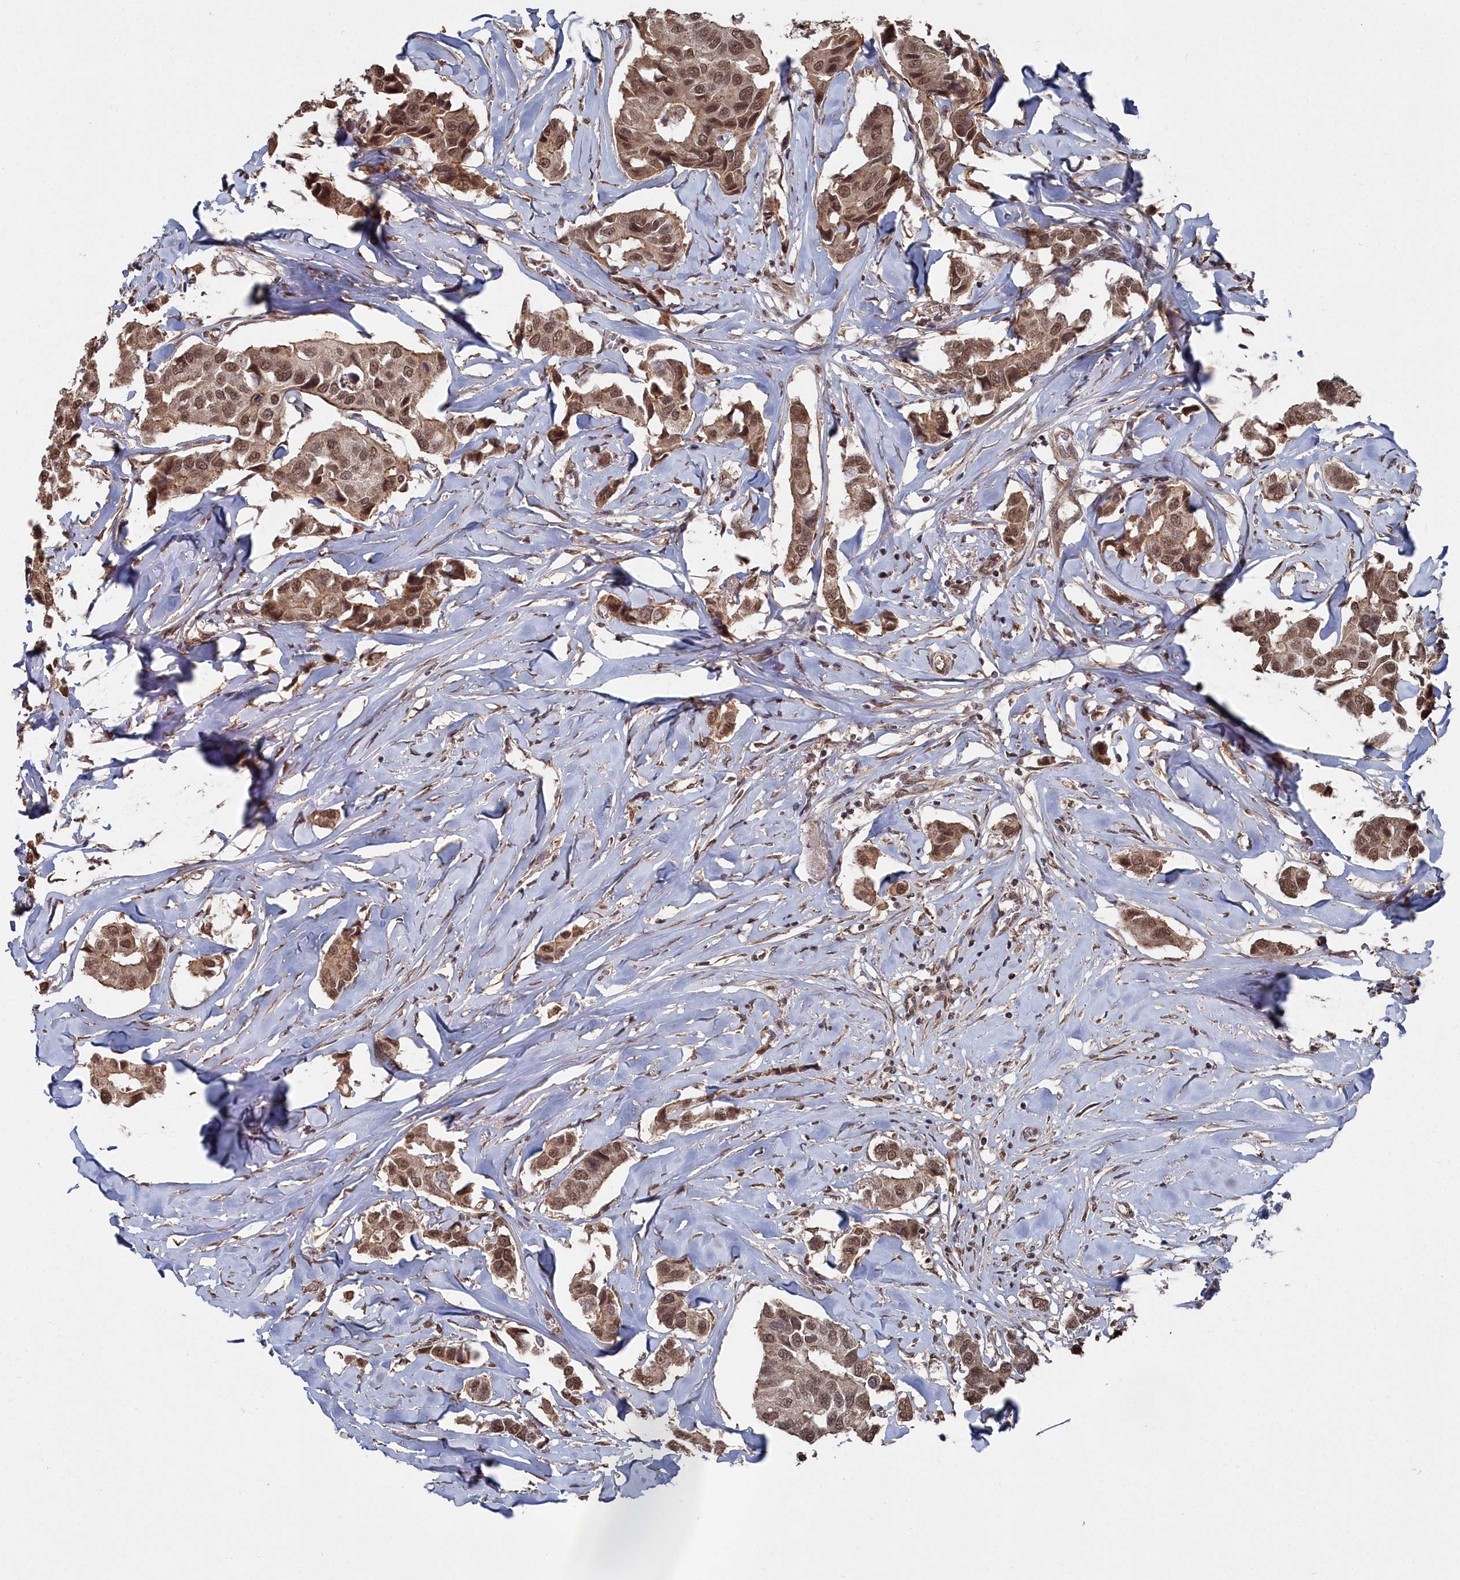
{"staining": {"intensity": "moderate", "quantity": ">75%", "location": "cytoplasmic/membranous,nuclear"}, "tissue": "breast cancer", "cell_type": "Tumor cells", "image_type": "cancer", "snomed": [{"axis": "morphology", "description": "Duct carcinoma"}, {"axis": "topography", "description": "Breast"}], "caption": "The immunohistochemical stain shows moderate cytoplasmic/membranous and nuclear expression in tumor cells of breast invasive ductal carcinoma tissue.", "gene": "CCNP", "patient": {"sex": "female", "age": 80}}